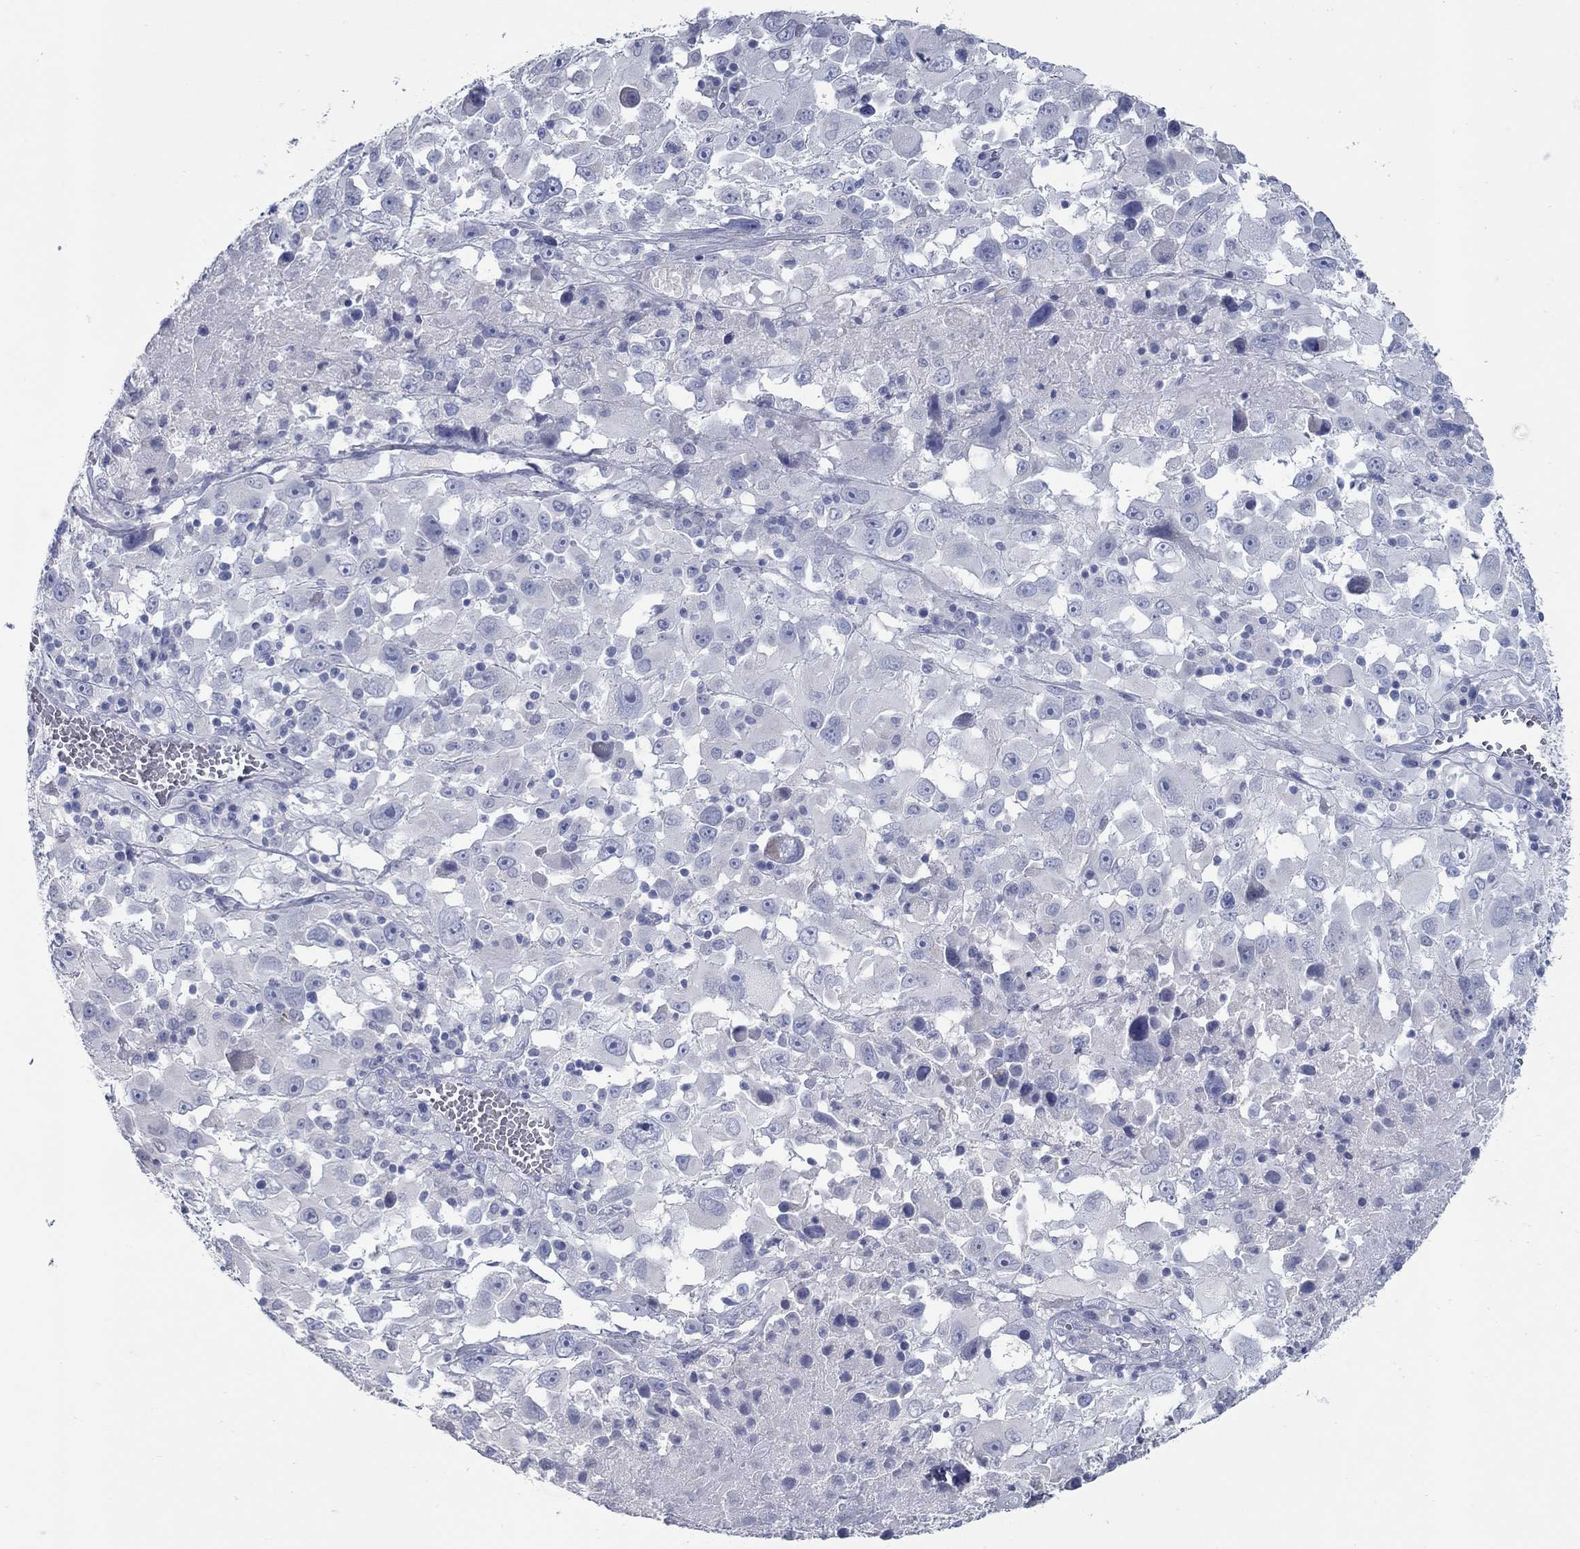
{"staining": {"intensity": "negative", "quantity": "none", "location": "none"}, "tissue": "melanoma", "cell_type": "Tumor cells", "image_type": "cancer", "snomed": [{"axis": "morphology", "description": "Malignant melanoma, Metastatic site"}, {"axis": "topography", "description": "Soft tissue"}], "caption": "Protein analysis of melanoma exhibits no significant positivity in tumor cells. (DAB immunohistochemistry (IHC), high magnification).", "gene": "KIRREL2", "patient": {"sex": "male", "age": 50}}